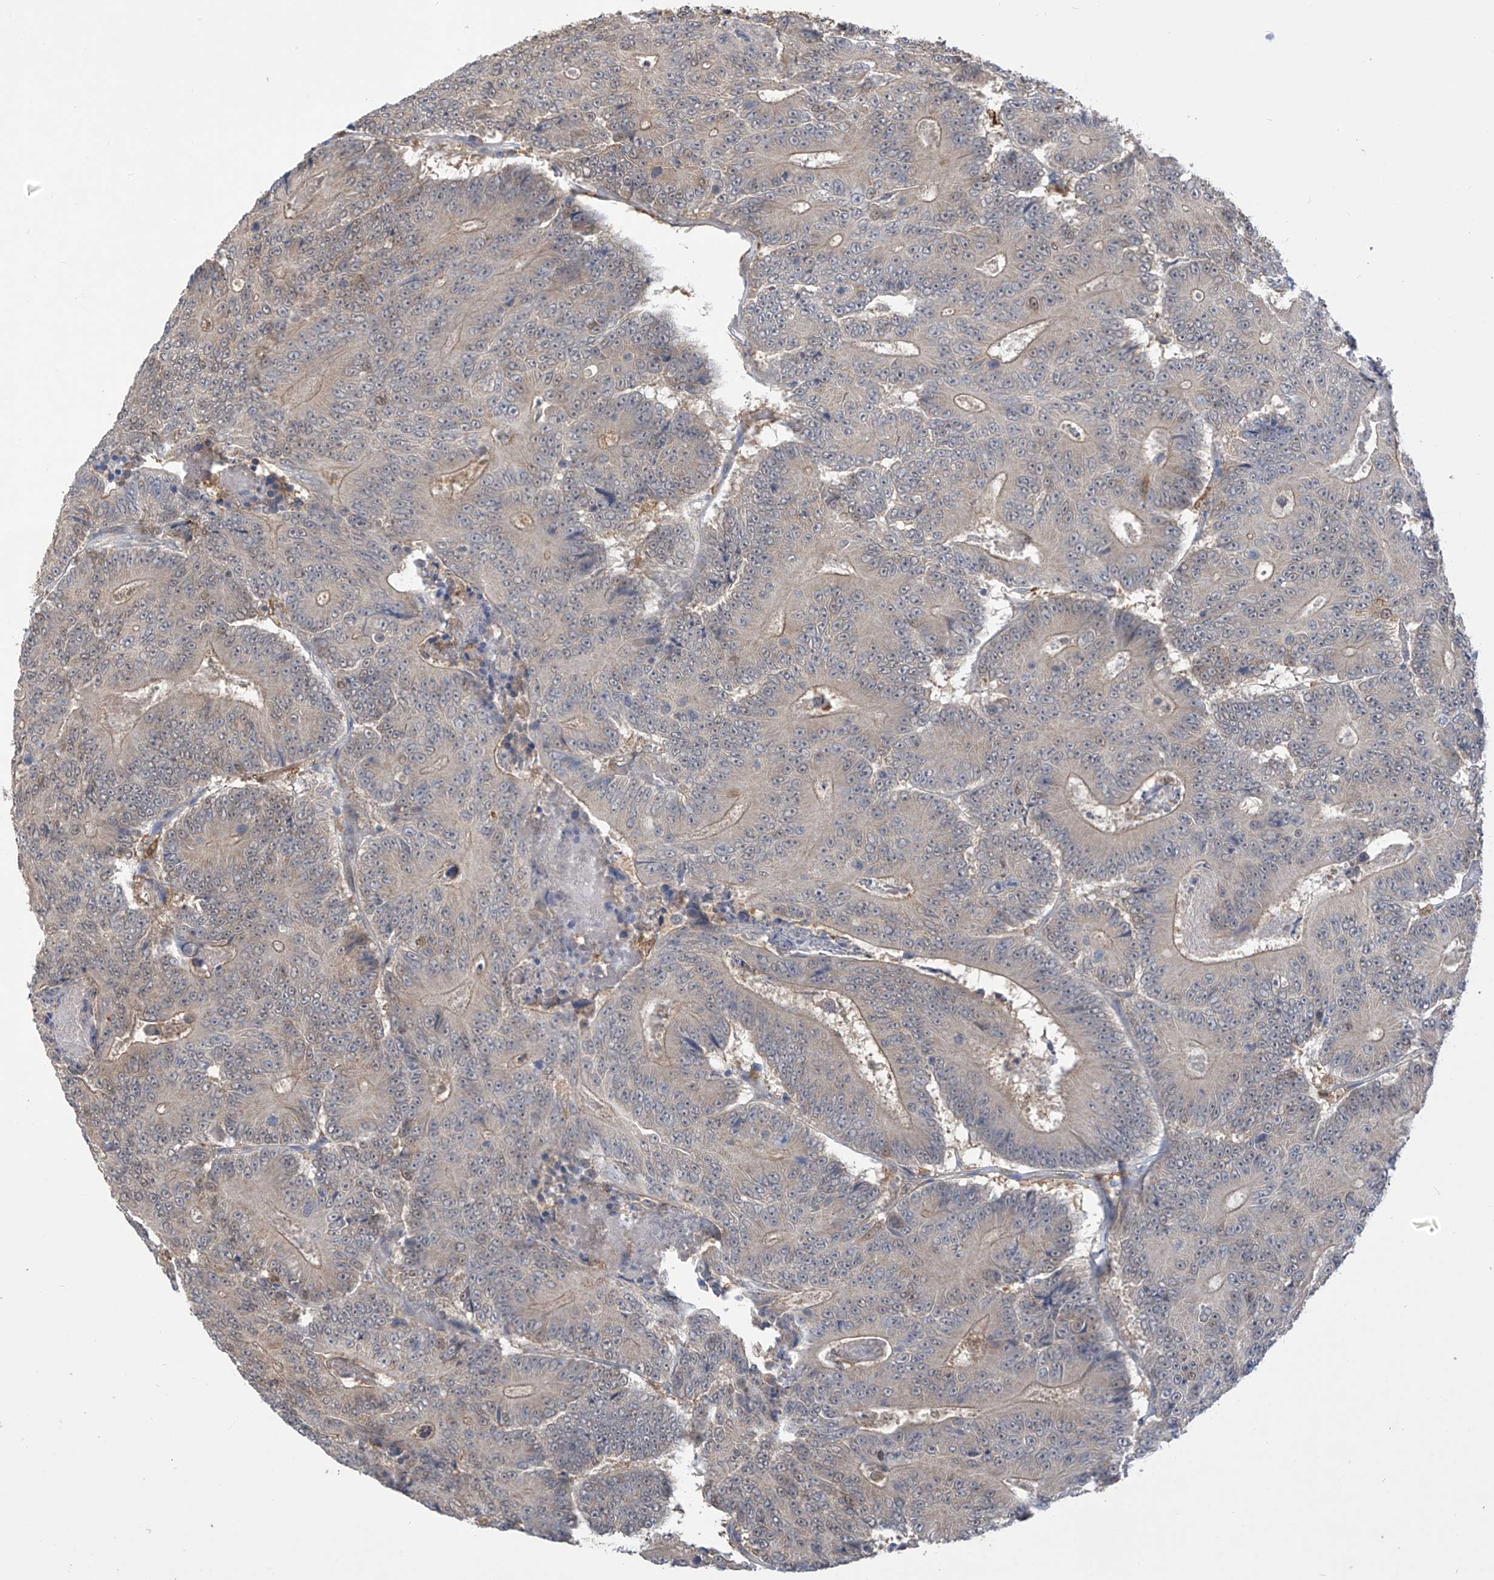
{"staining": {"intensity": "moderate", "quantity": "<25%", "location": "cytoplasmic/membranous"}, "tissue": "colorectal cancer", "cell_type": "Tumor cells", "image_type": "cancer", "snomed": [{"axis": "morphology", "description": "Adenocarcinoma, NOS"}, {"axis": "topography", "description": "Colon"}], "caption": "This is a histology image of immunohistochemistry staining of colorectal cancer (adenocarcinoma), which shows moderate positivity in the cytoplasmic/membranous of tumor cells.", "gene": "IDH1", "patient": {"sex": "male", "age": 83}}